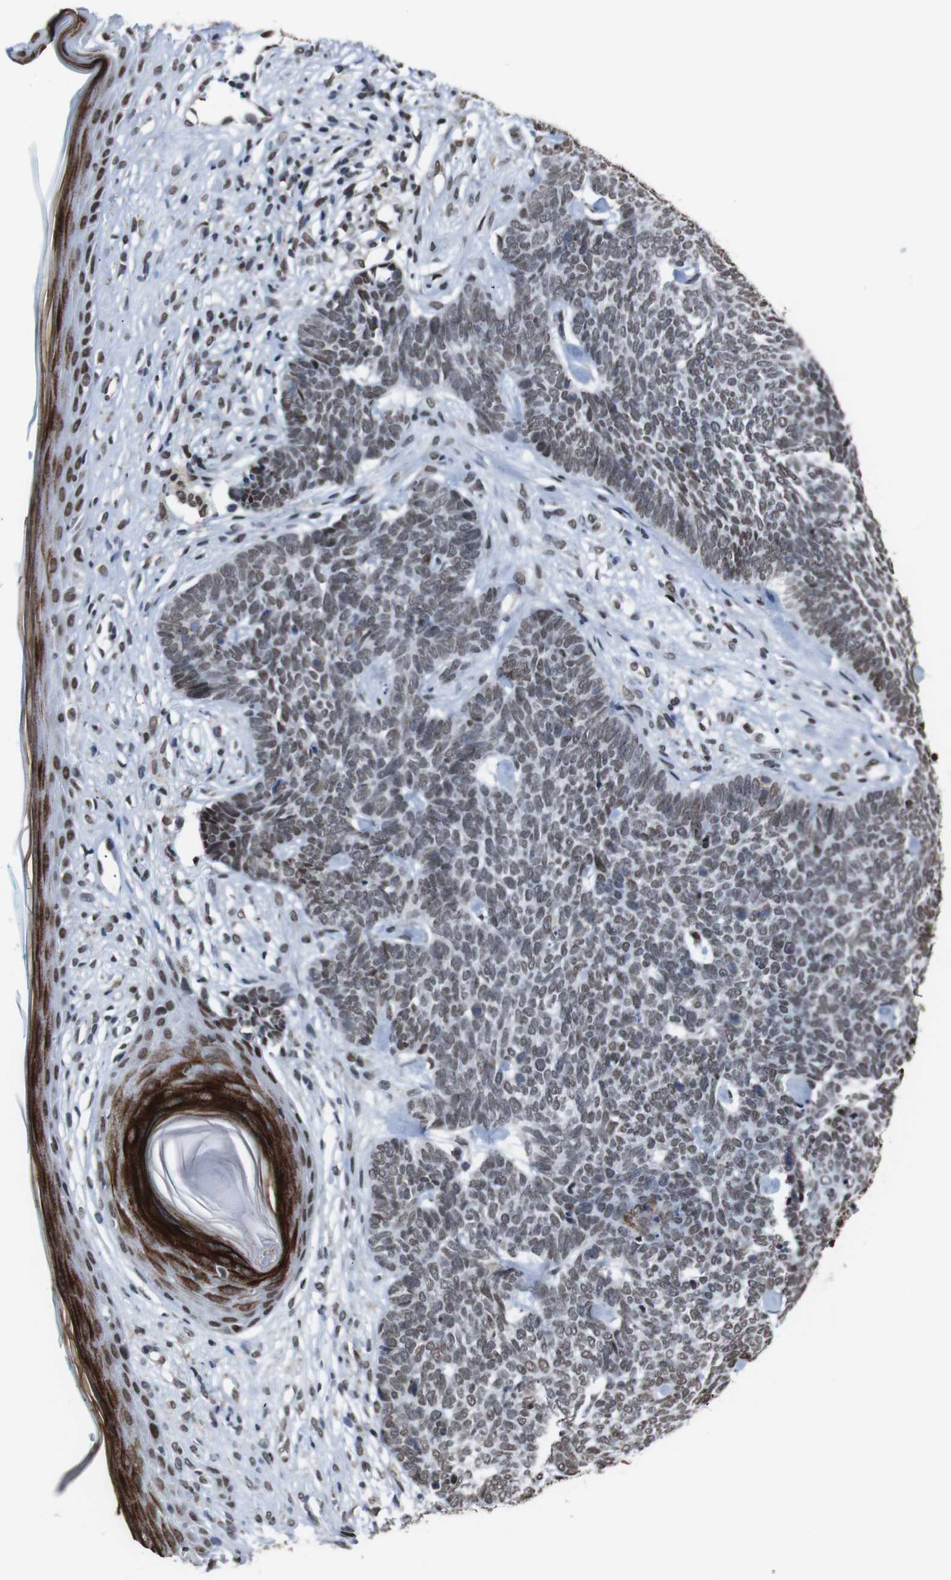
{"staining": {"intensity": "weak", "quantity": "25%-75%", "location": "nuclear"}, "tissue": "skin cancer", "cell_type": "Tumor cells", "image_type": "cancer", "snomed": [{"axis": "morphology", "description": "Basal cell carcinoma"}, {"axis": "topography", "description": "Skin"}], "caption": "Brown immunohistochemical staining in human skin cancer (basal cell carcinoma) demonstrates weak nuclear positivity in about 25%-75% of tumor cells.", "gene": "ROMO1", "patient": {"sex": "female", "age": 84}}